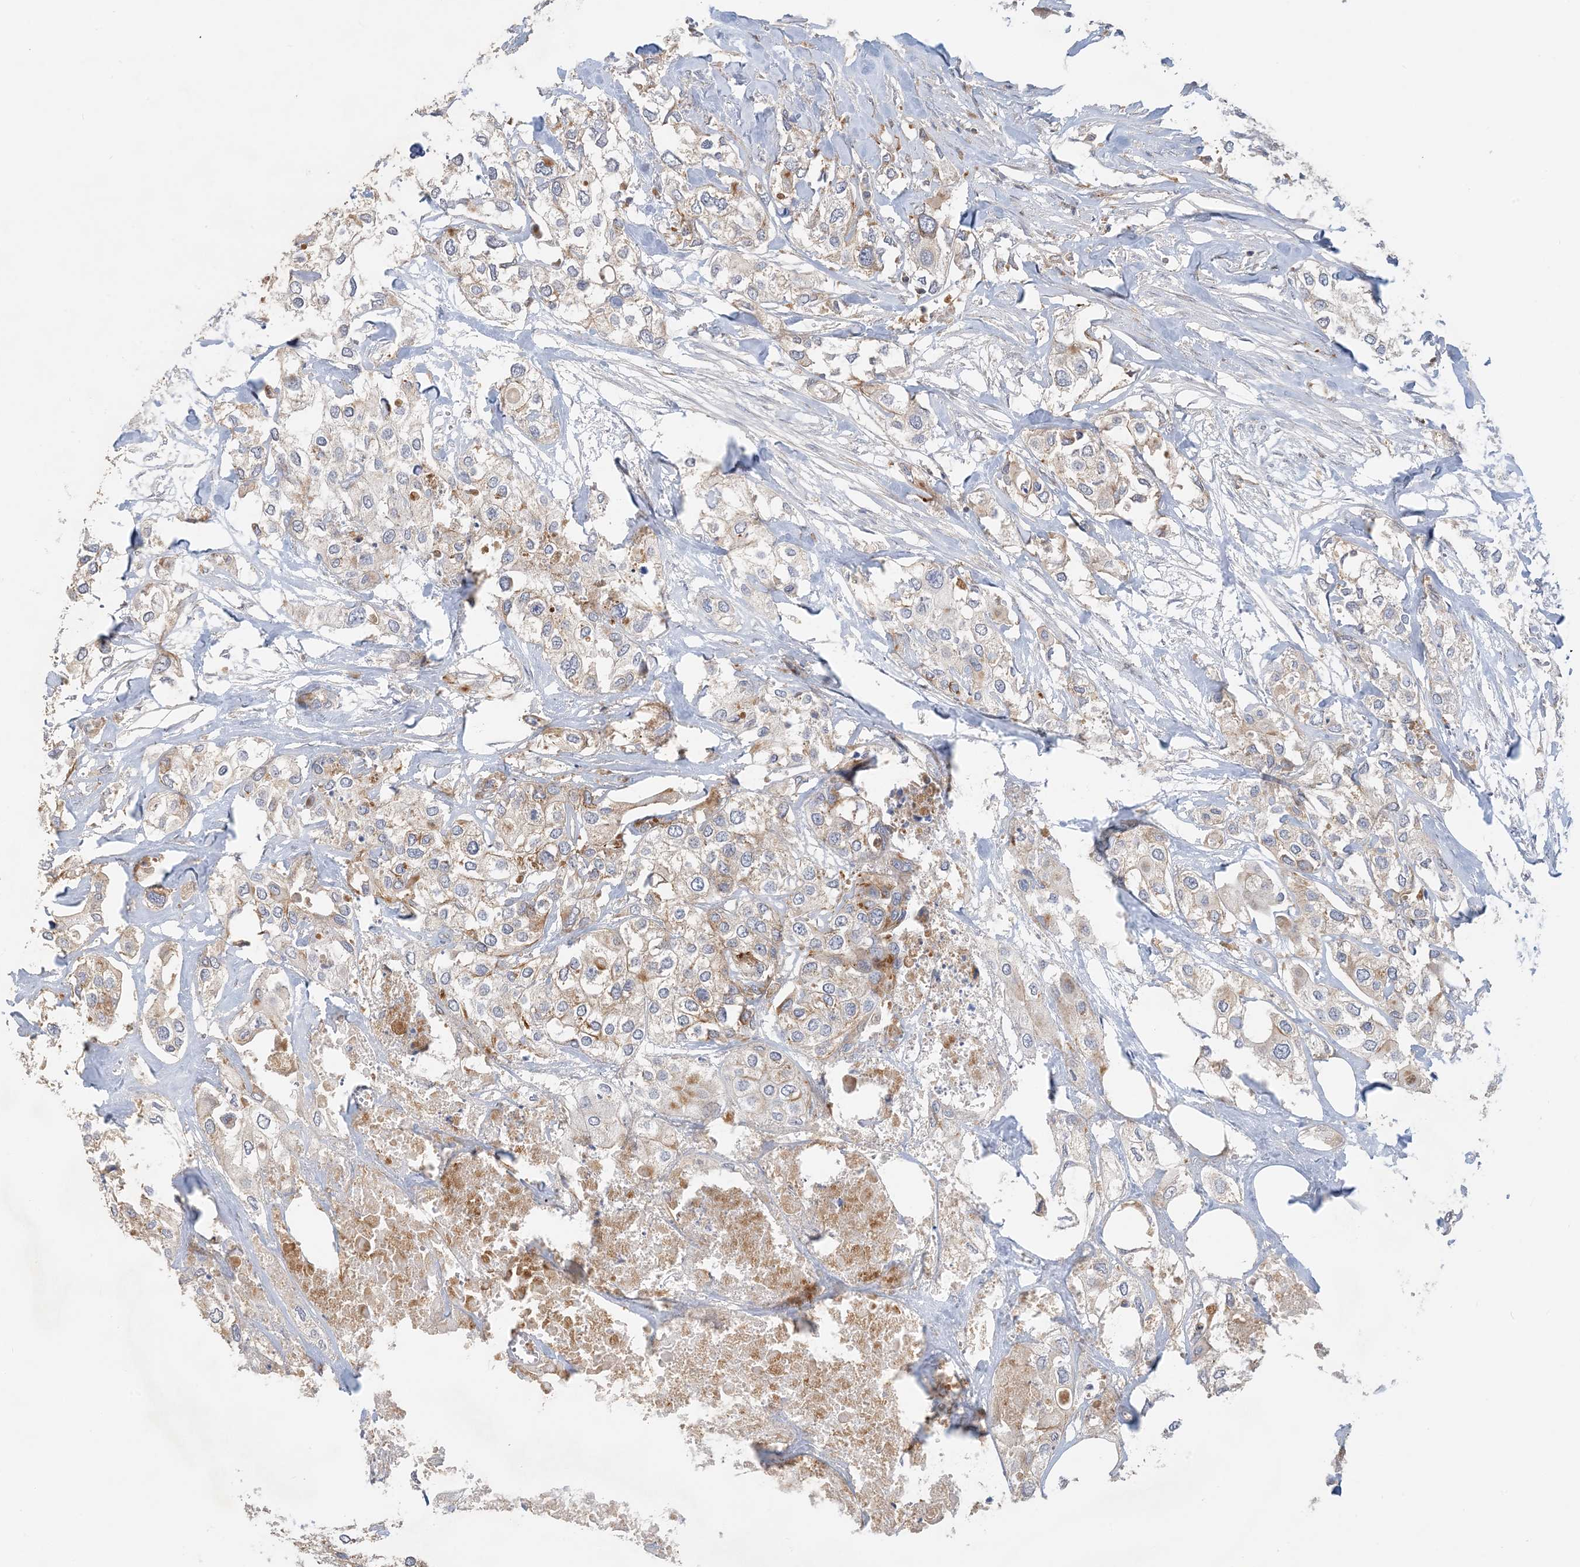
{"staining": {"intensity": "weak", "quantity": "<25%", "location": "cytoplasmic/membranous"}, "tissue": "urothelial cancer", "cell_type": "Tumor cells", "image_type": "cancer", "snomed": [{"axis": "morphology", "description": "Urothelial carcinoma, High grade"}, {"axis": "topography", "description": "Urinary bladder"}], "caption": "This is an immunohistochemistry histopathology image of human urothelial cancer. There is no expression in tumor cells.", "gene": "SPPL2A", "patient": {"sex": "male", "age": 64}}